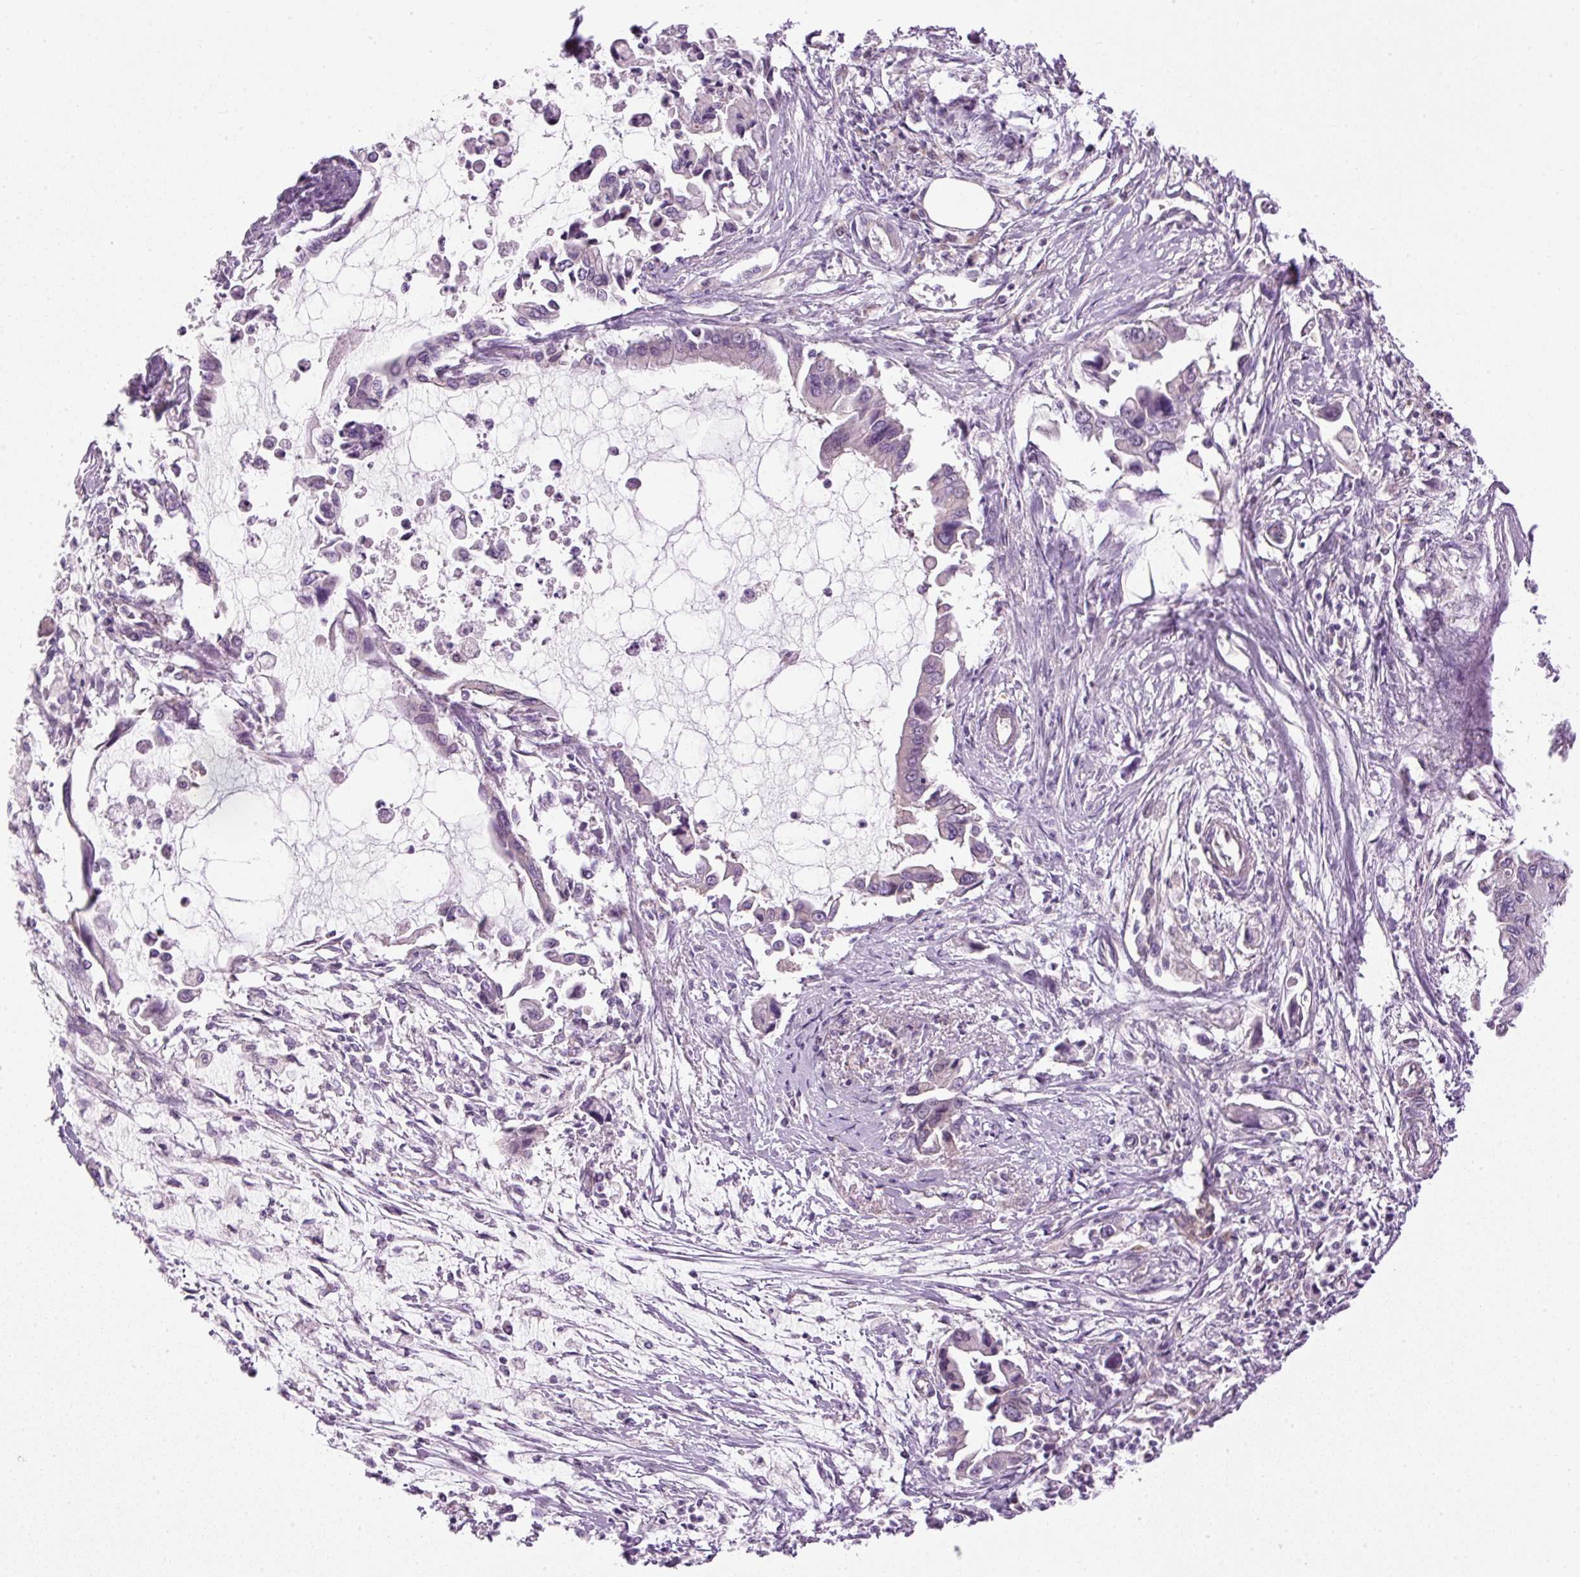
{"staining": {"intensity": "negative", "quantity": "none", "location": "none"}, "tissue": "pancreatic cancer", "cell_type": "Tumor cells", "image_type": "cancer", "snomed": [{"axis": "morphology", "description": "Adenocarcinoma, NOS"}, {"axis": "topography", "description": "Pancreas"}], "caption": "Photomicrograph shows no significant protein expression in tumor cells of pancreatic cancer (adenocarcinoma).", "gene": "MZT2B", "patient": {"sex": "male", "age": 84}}